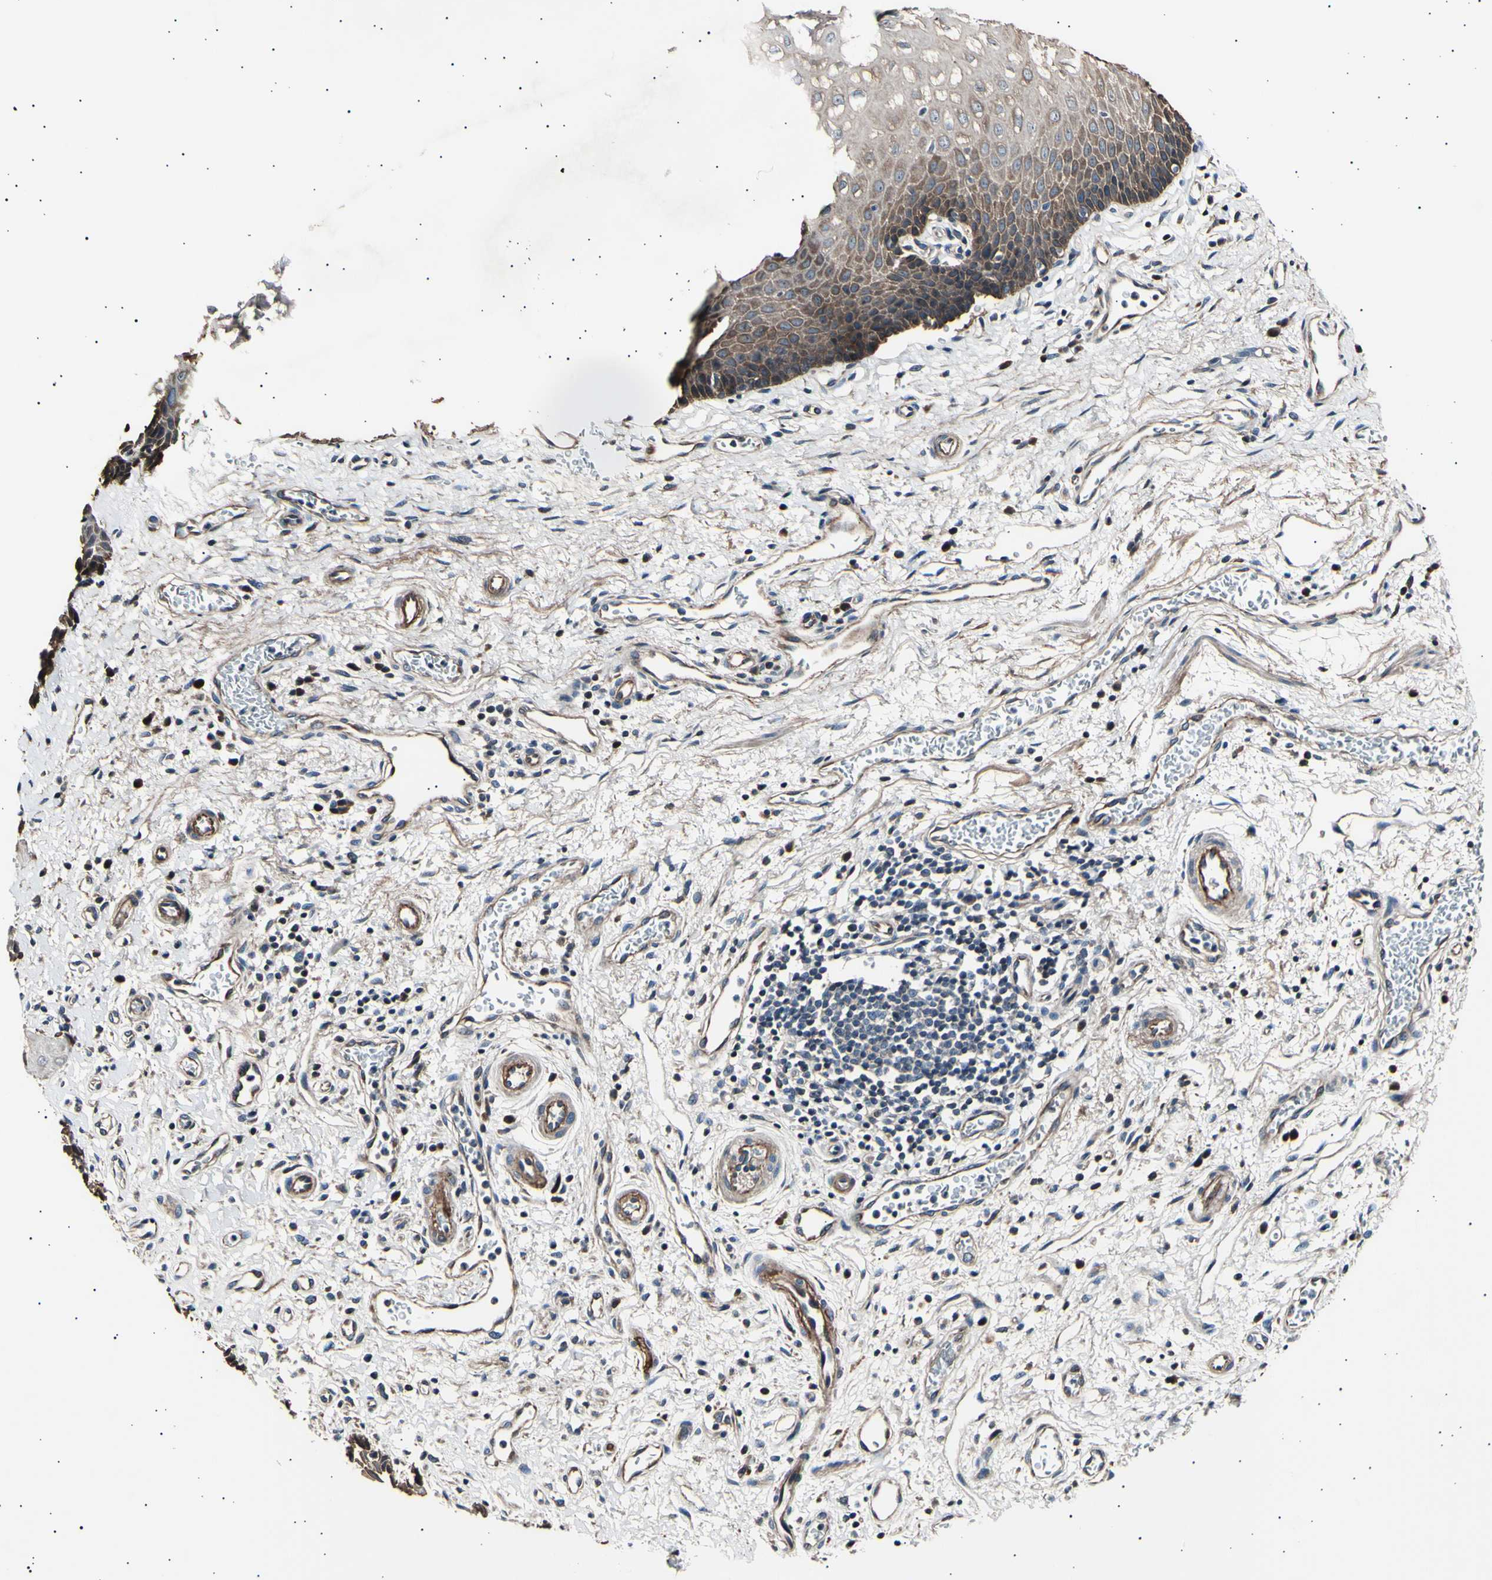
{"staining": {"intensity": "moderate", "quantity": "25%-75%", "location": "cytoplasmic/membranous"}, "tissue": "esophagus", "cell_type": "Squamous epithelial cells", "image_type": "normal", "snomed": [{"axis": "morphology", "description": "Normal tissue, NOS"}, {"axis": "topography", "description": "Esophagus"}], "caption": "Immunohistochemistry (IHC) histopathology image of unremarkable esophagus: human esophagus stained using immunohistochemistry shows medium levels of moderate protein expression localized specifically in the cytoplasmic/membranous of squamous epithelial cells, appearing as a cytoplasmic/membranous brown color.", "gene": "ITGA6", "patient": {"sex": "male", "age": 54}}